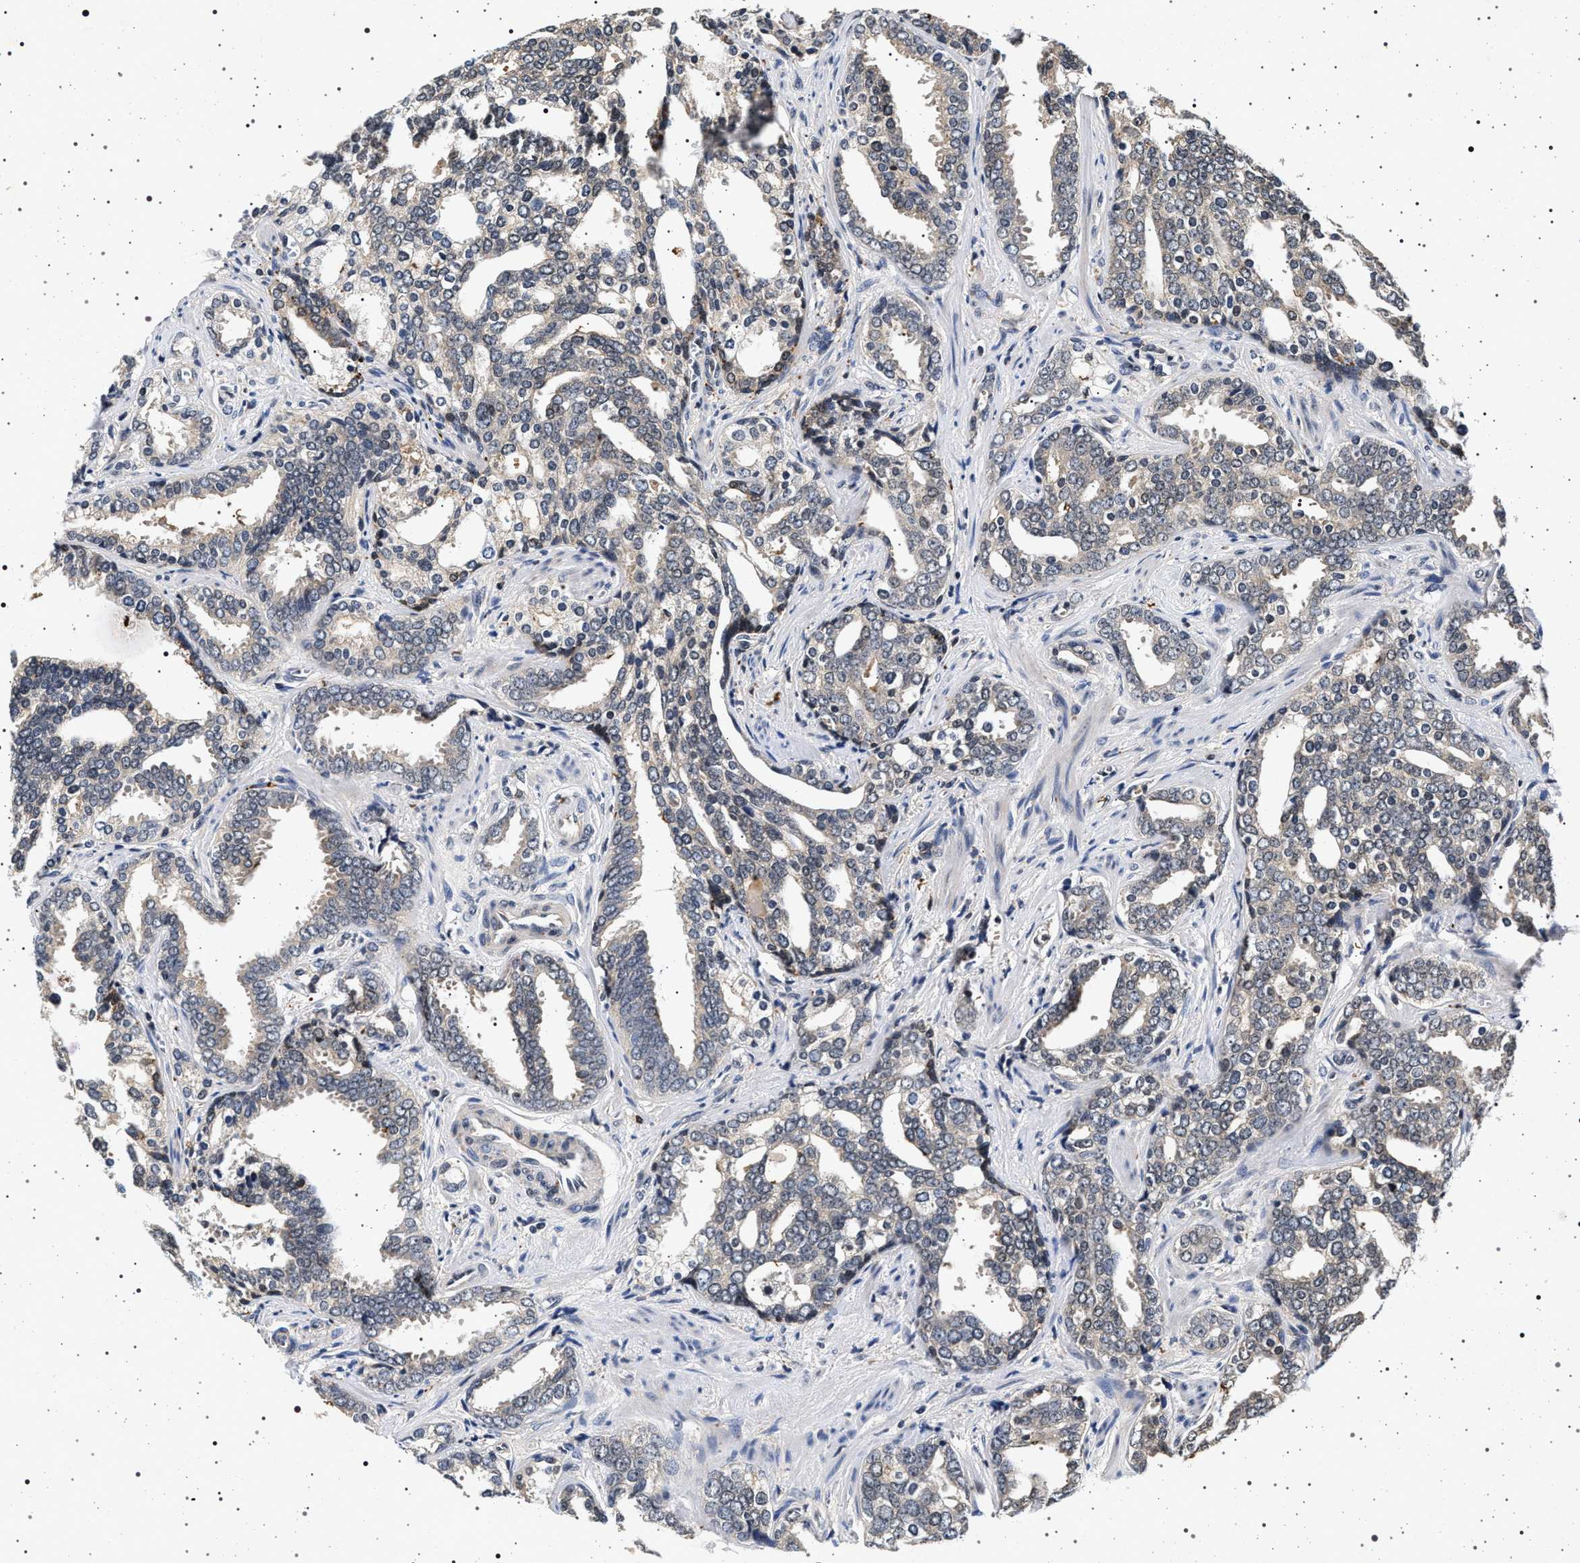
{"staining": {"intensity": "negative", "quantity": "none", "location": "none"}, "tissue": "prostate cancer", "cell_type": "Tumor cells", "image_type": "cancer", "snomed": [{"axis": "morphology", "description": "Adenocarcinoma, High grade"}, {"axis": "topography", "description": "Prostate"}], "caption": "Protein analysis of prostate cancer (adenocarcinoma (high-grade)) displays no significant staining in tumor cells.", "gene": "CDKN1B", "patient": {"sex": "male", "age": 67}}